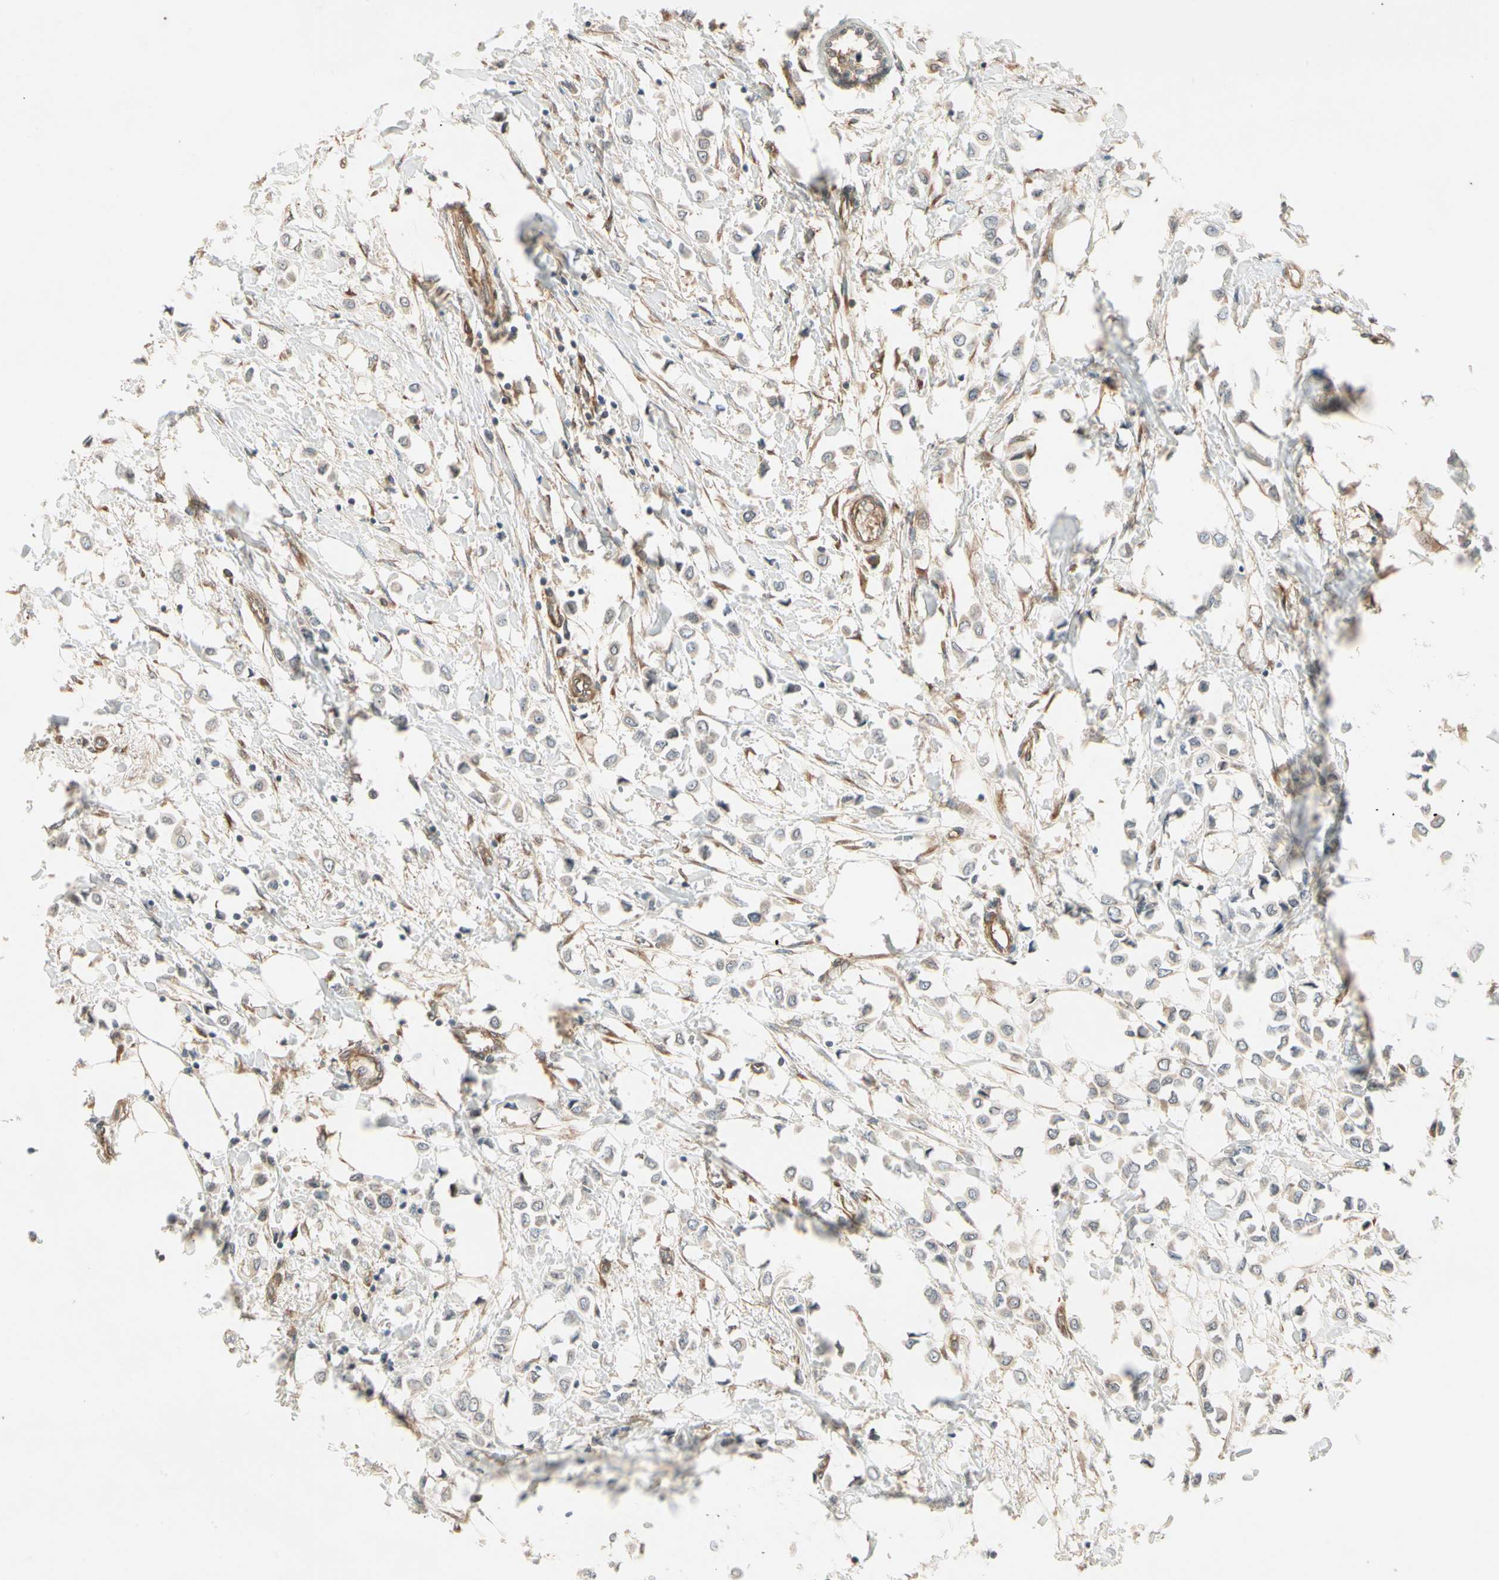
{"staining": {"intensity": "weak", "quantity": "25%-75%", "location": "cytoplasmic/membranous"}, "tissue": "breast cancer", "cell_type": "Tumor cells", "image_type": "cancer", "snomed": [{"axis": "morphology", "description": "Lobular carcinoma"}, {"axis": "topography", "description": "Breast"}], "caption": "A high-resolution histopathology image shows immunohistochemistry (IHC) staining of breast cancer, which displays weak cytoplasmic/membranous staining in approximately 25%-75% of tumor cells.", "gene": "ROCK2", "patient": {"sex": "female", "age": 51}}